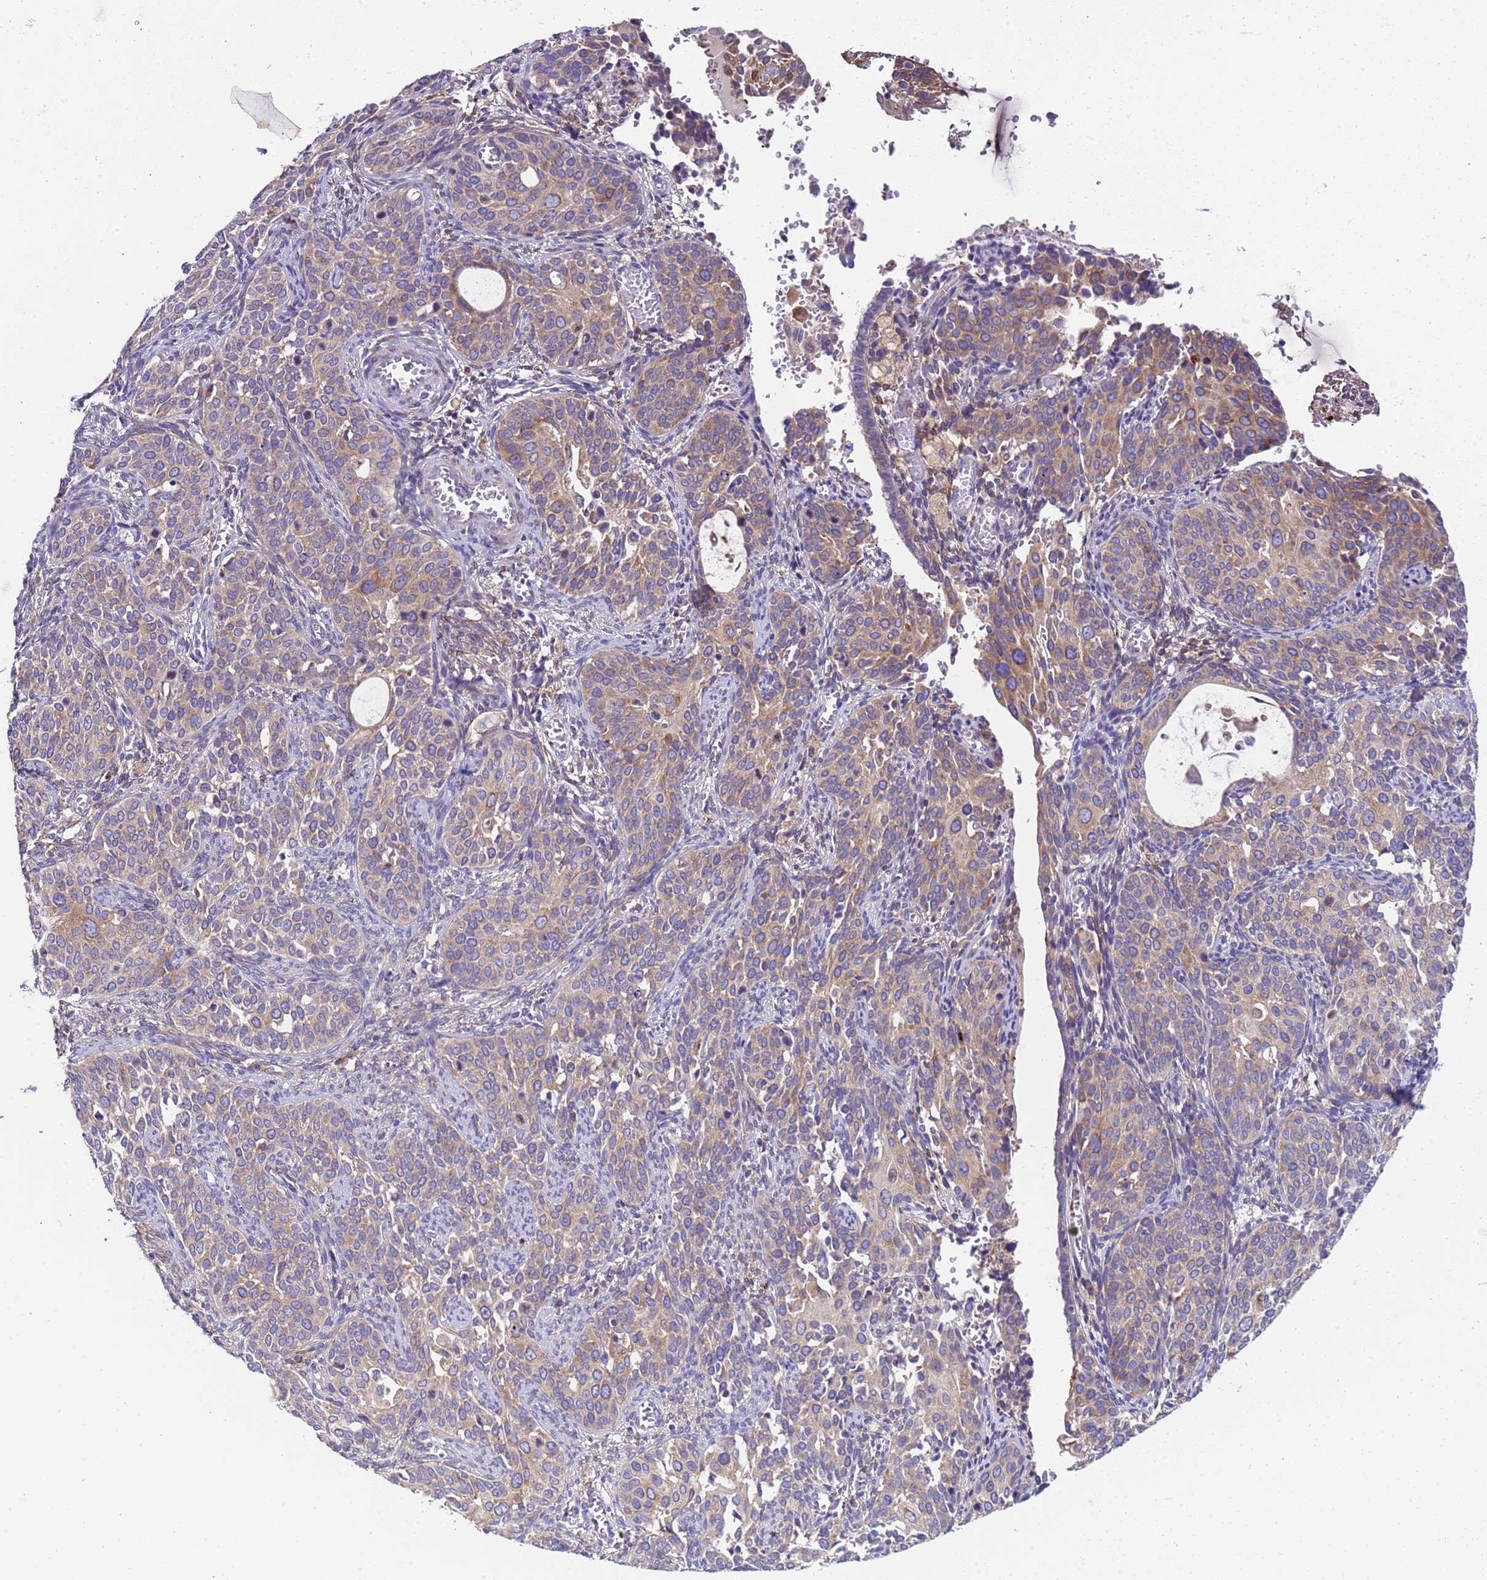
{"staining": {"intensity": "weak", "quantity": ">75%", "location": "cytoplasmic/membranous"}, "tissue": "cervical cancer", "cell_type": "Tumor cells", "image_type": "cancer", "snomed": [{"axis": "morphology", "description": "Squamous cell carcinoma, NOS"}, {"axis": "topography", "description": "Cervix"}], "caption": "A photomicrograph of squamous cell carcinoma (cervical) stained for a protein reveals weak cytoplasmic/membranous brown staining in tumor cells. (Brightfield microscopy of DAB IHC at high magnification).", "gene": "PAQR7", "patient": {"sex": "female", "age": 44}}